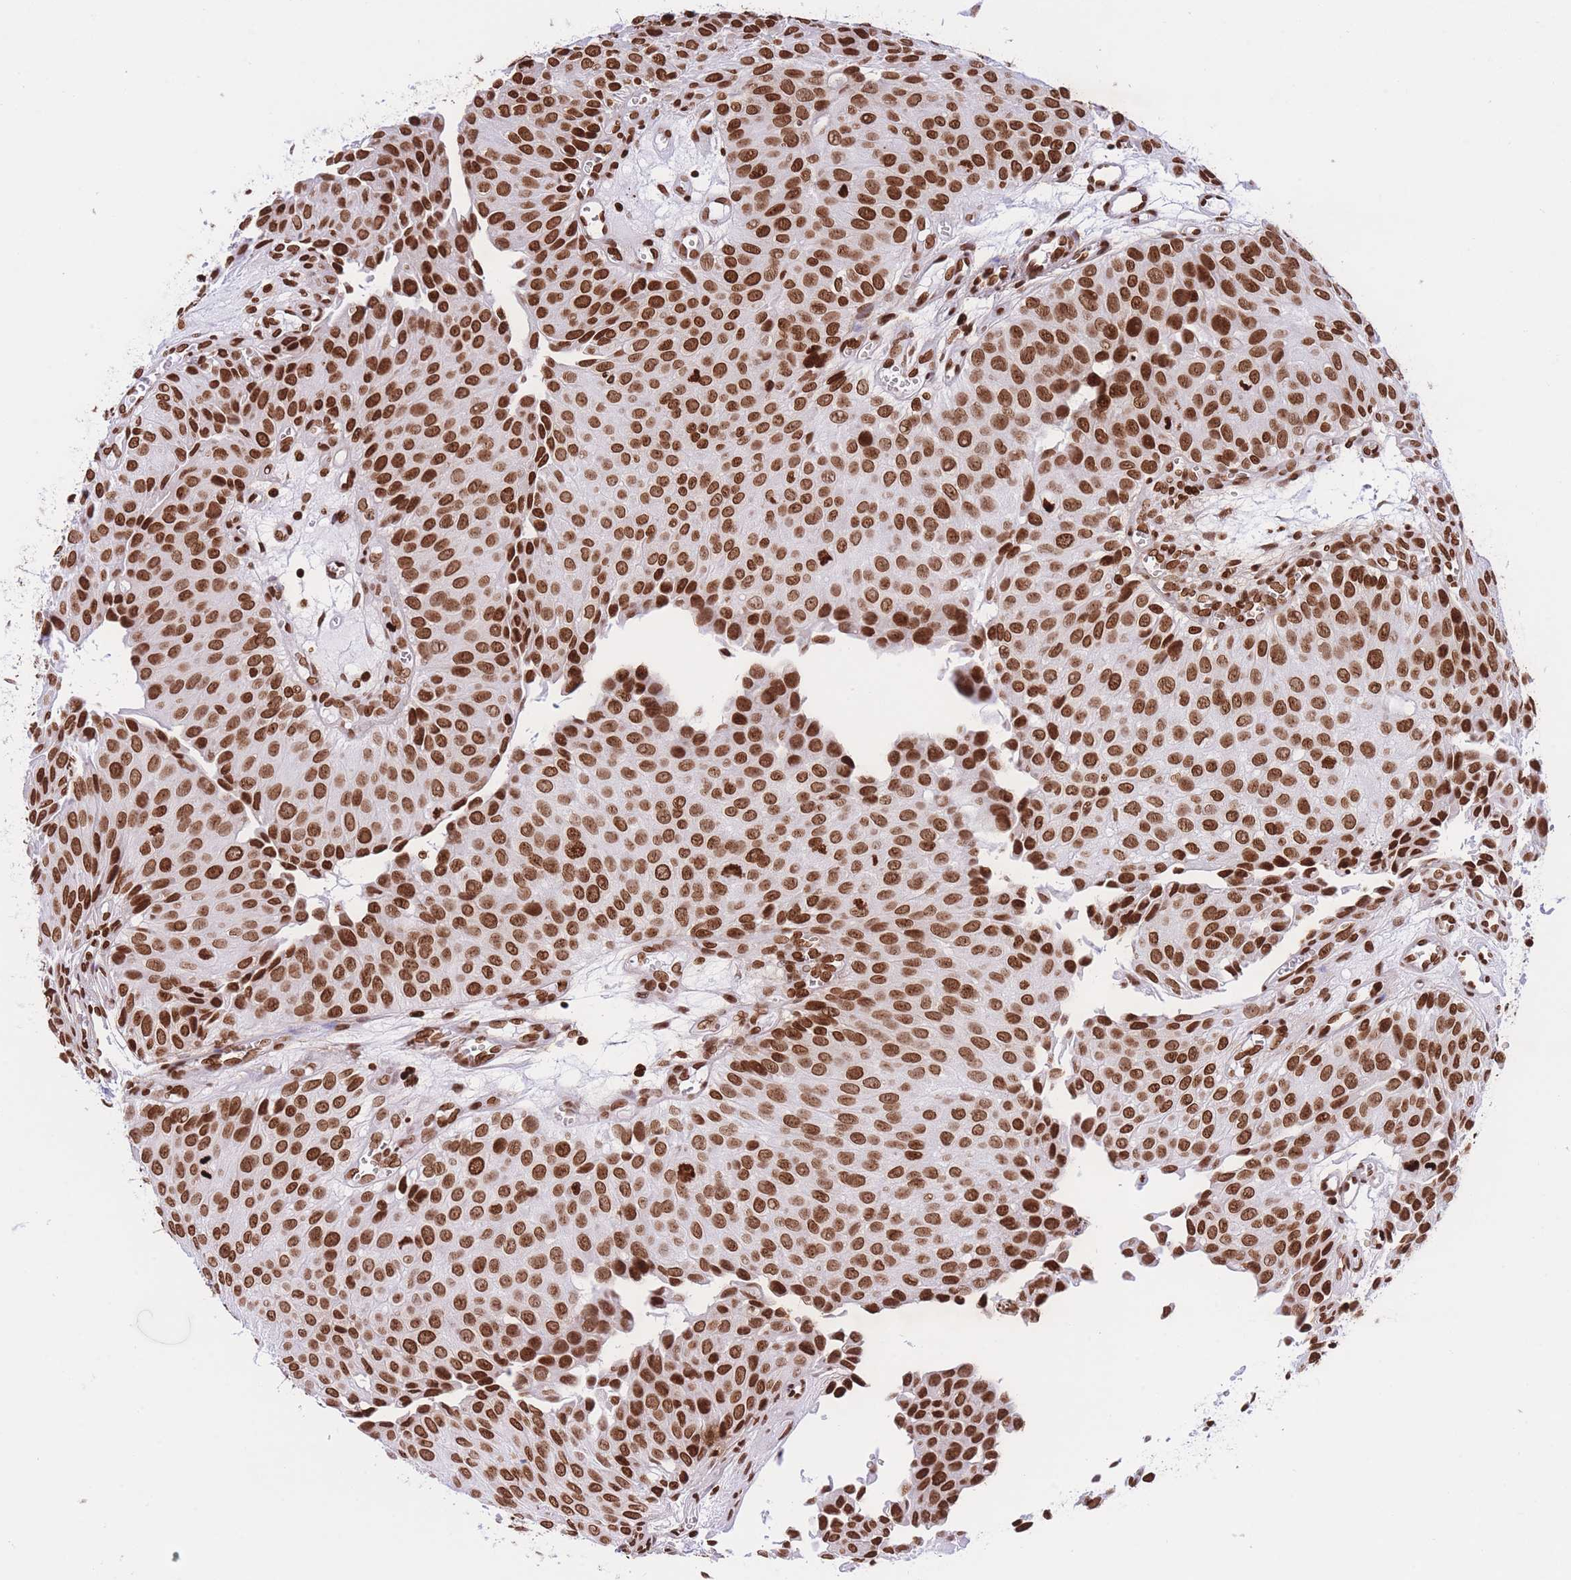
{"staining": {"intensity": "strong", "quantity": ">75%", "location": "nuclear"}, "tissue": "urothelial cancer", "cell_type": "Tumor cells", "image_type": "cancer", "snomed": [{"axis": "morphology", "description": "Urothelial carcinoma, Low grade"}, {"axis": "topography", "description": "Urinary bladder"}], "caption": "About >75% of tumor cells in human low-grade urothelial carcinoma reveal strong nuclear protein staining as visualized by brown immunohistochemical staining.", "gene": "H2BC11", "patient": {"sex": "male", "age": 88}}